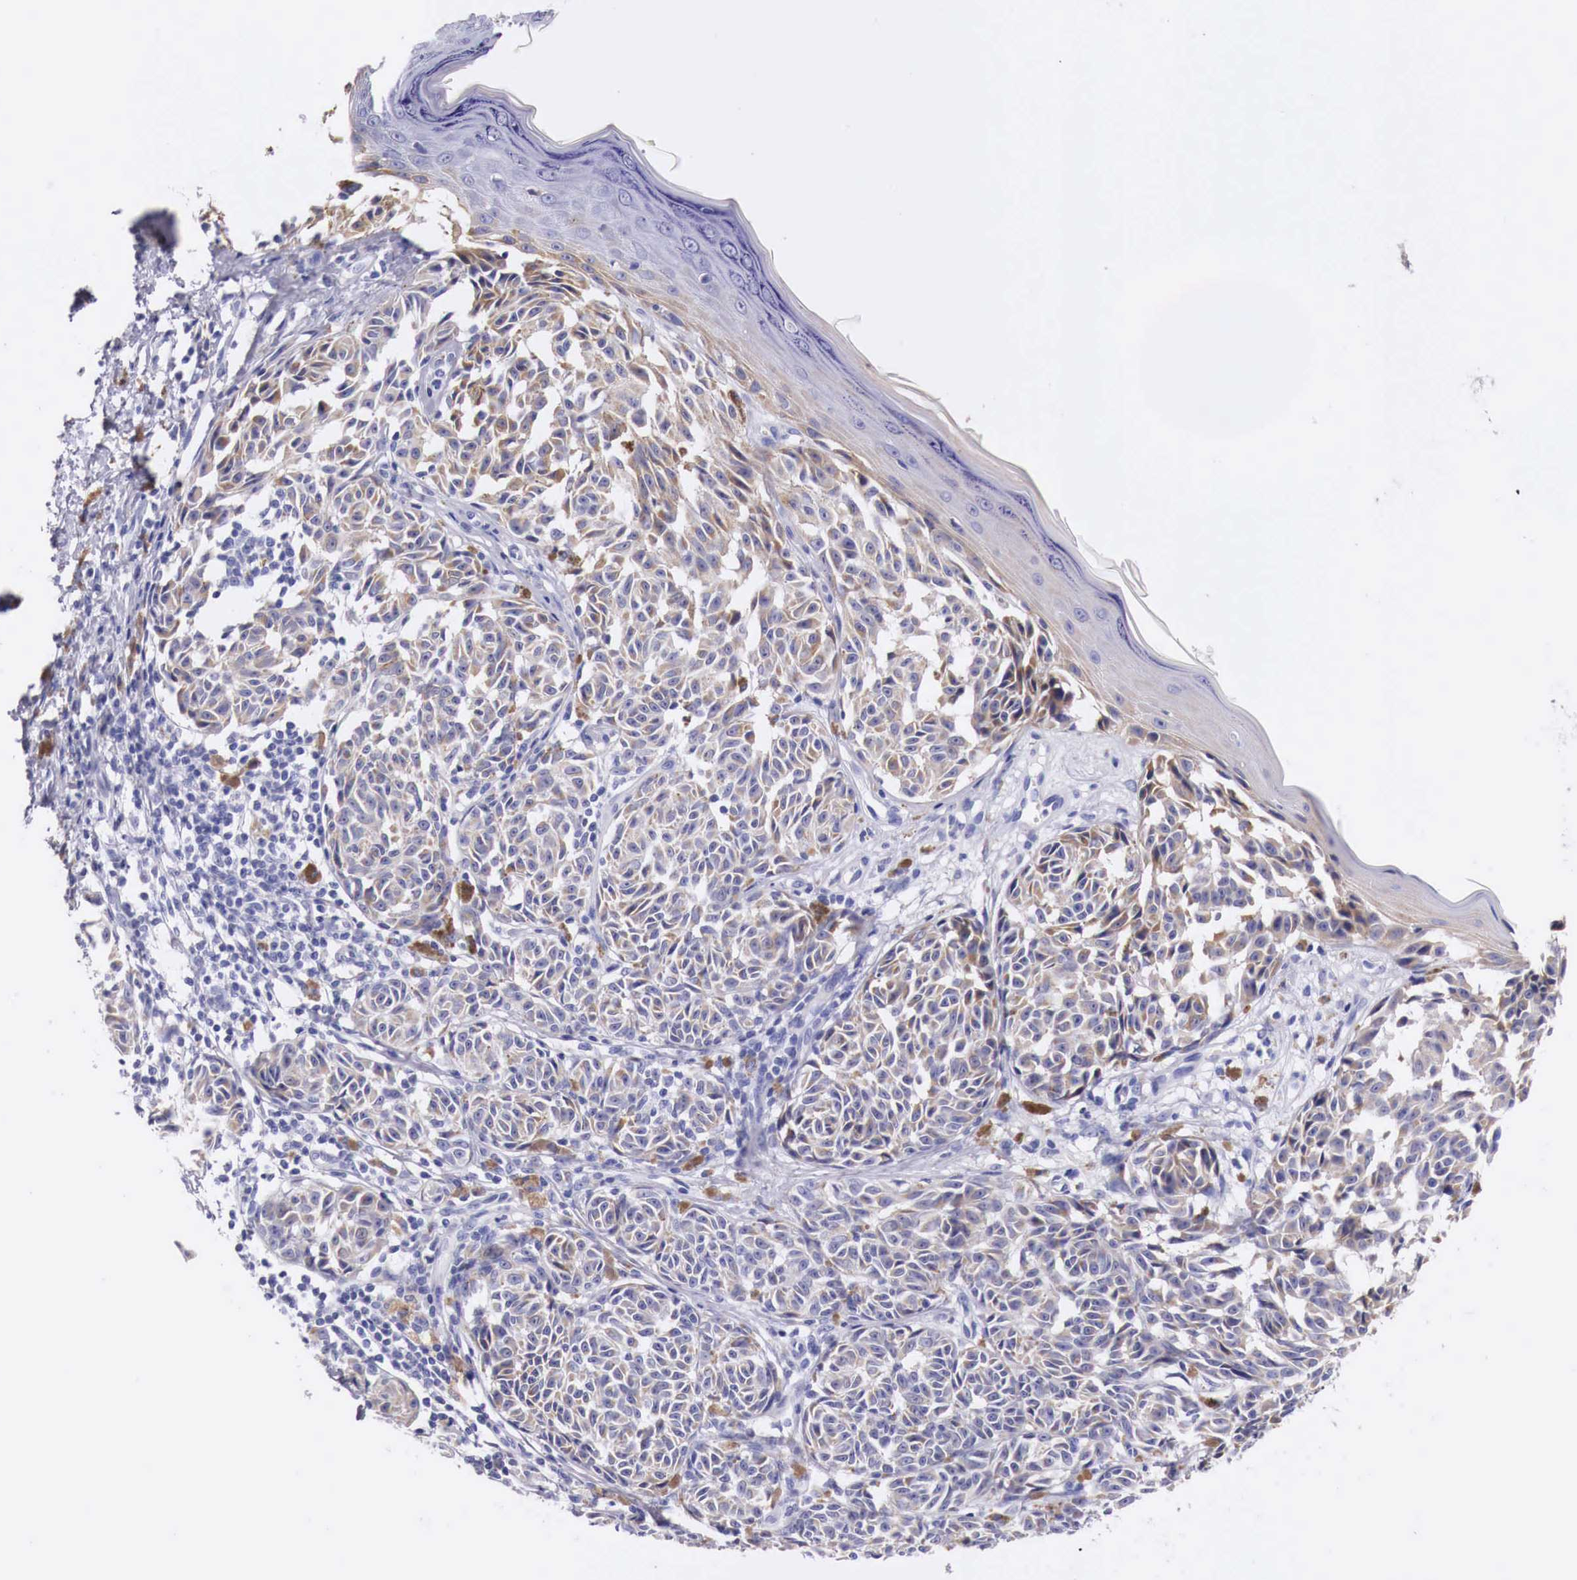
{"staining": {"intensity": "moderate", "quantity": ">75%", "location": "cytoplasmic/membranous"}, "tissue": "melanoma", "cell_type": "Tumor cells", "image_type": "cancer", "snomed": [{"axis": "morphology", "description": "Malignant melanoma, NOS"}, {"axis": "topography", "description": "Skin"}], "caption": "DAB (3,3'-diaminobenzidine) immunohistochemical staining of malignant melanoma reveals moderate cytoplasmic/membranous protein expression in approximately >75% of tumor cells.", "gene": "NREP", "patient": {"sex": "male", "age": 49}}